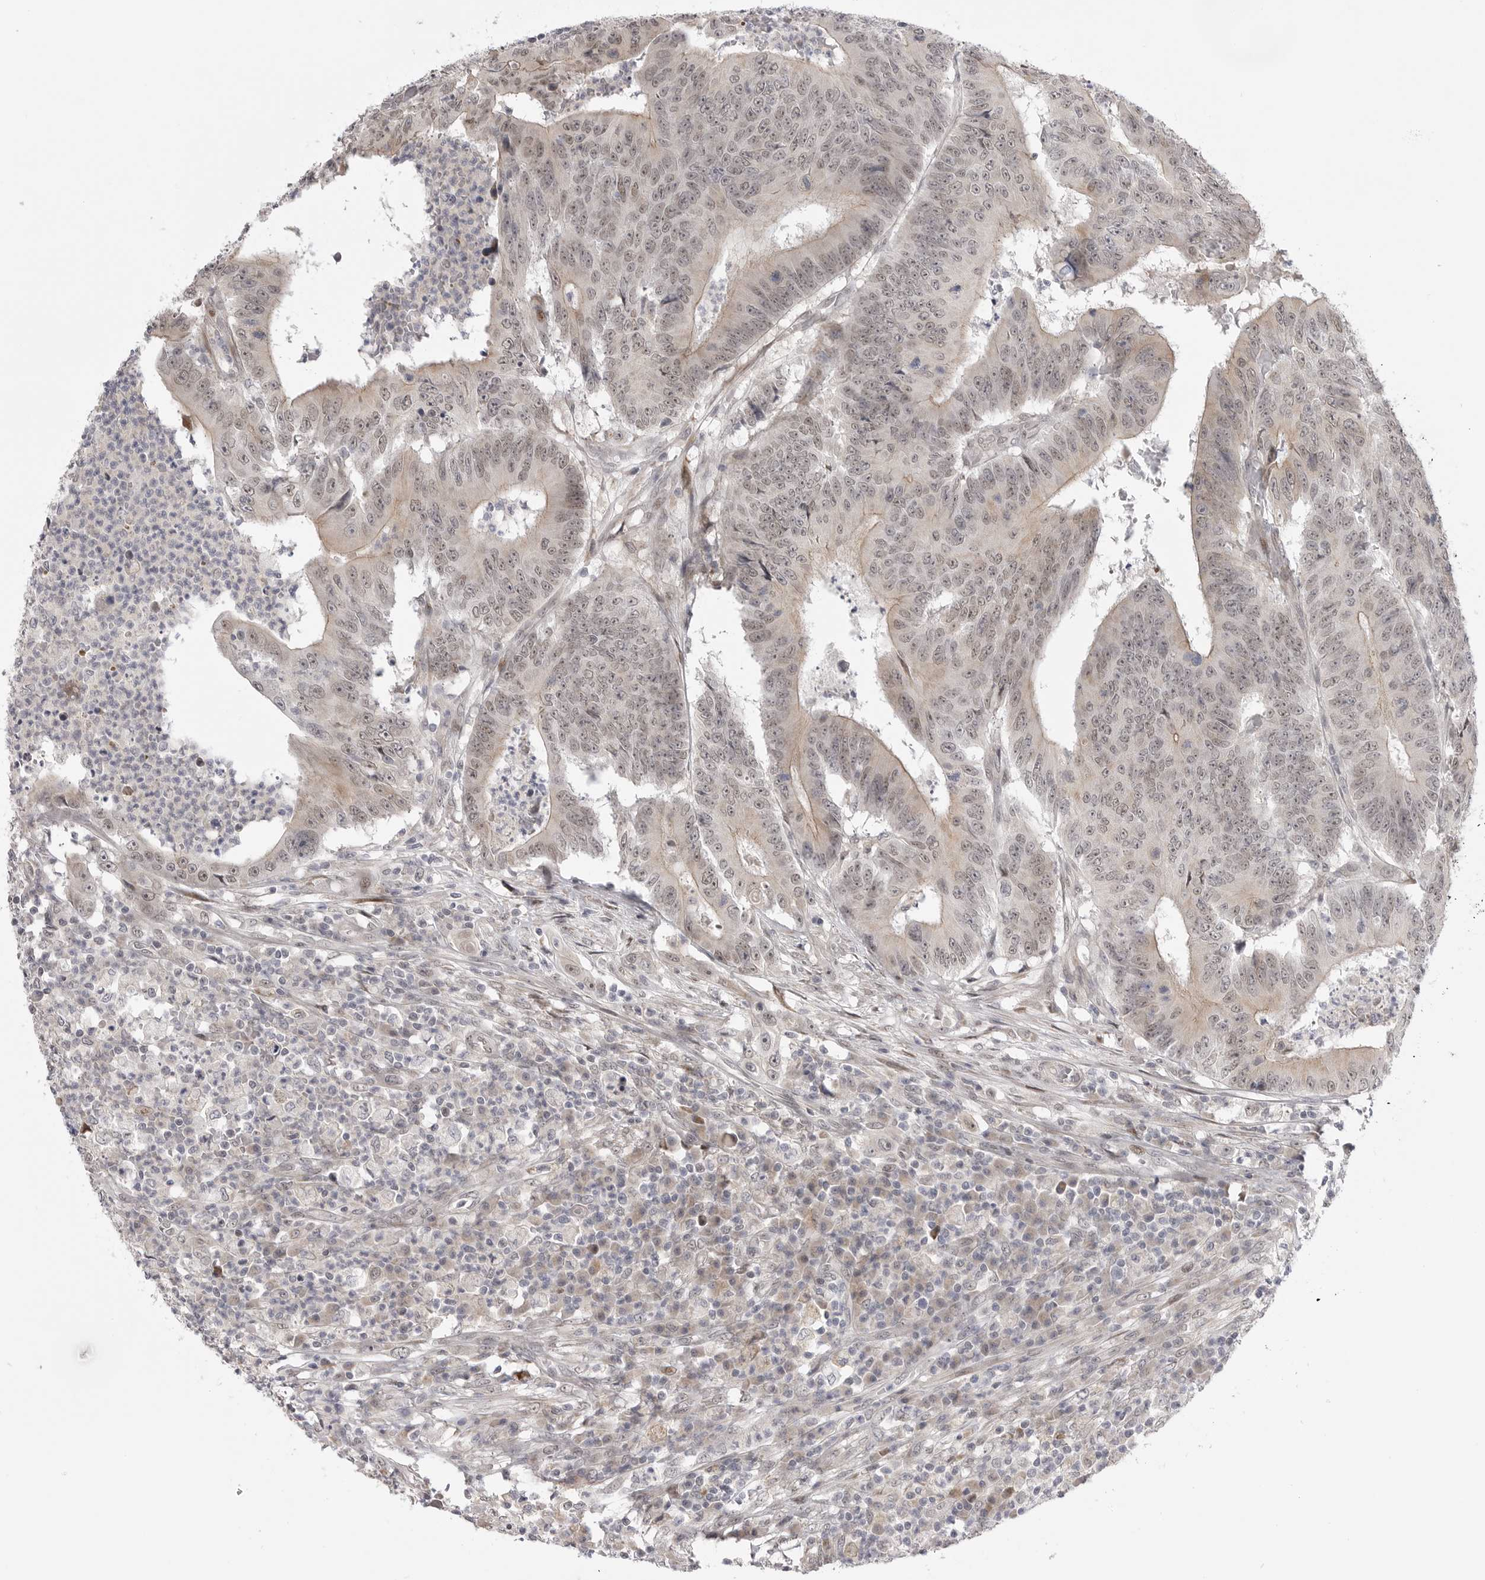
{"staining": {"intensity": "weak", "quantity": ">75%", "location": "nuclear"}, "tissue": "colorectal cancer", "cell_type": "Tumor cells", "image_type": "cancer", "snomed": [{"axis": "morphology", "description": "Adenocarcinoma, NOS"}, {"axis": "topography", "description": "Colon"}], "caption": "A brown stain highlights weak nuclear staining of a protein in human adenocarcinoma (colorectal) tumor cells.", "gene": "GGT6", "patient": {"sex": "male", "age": 83}}